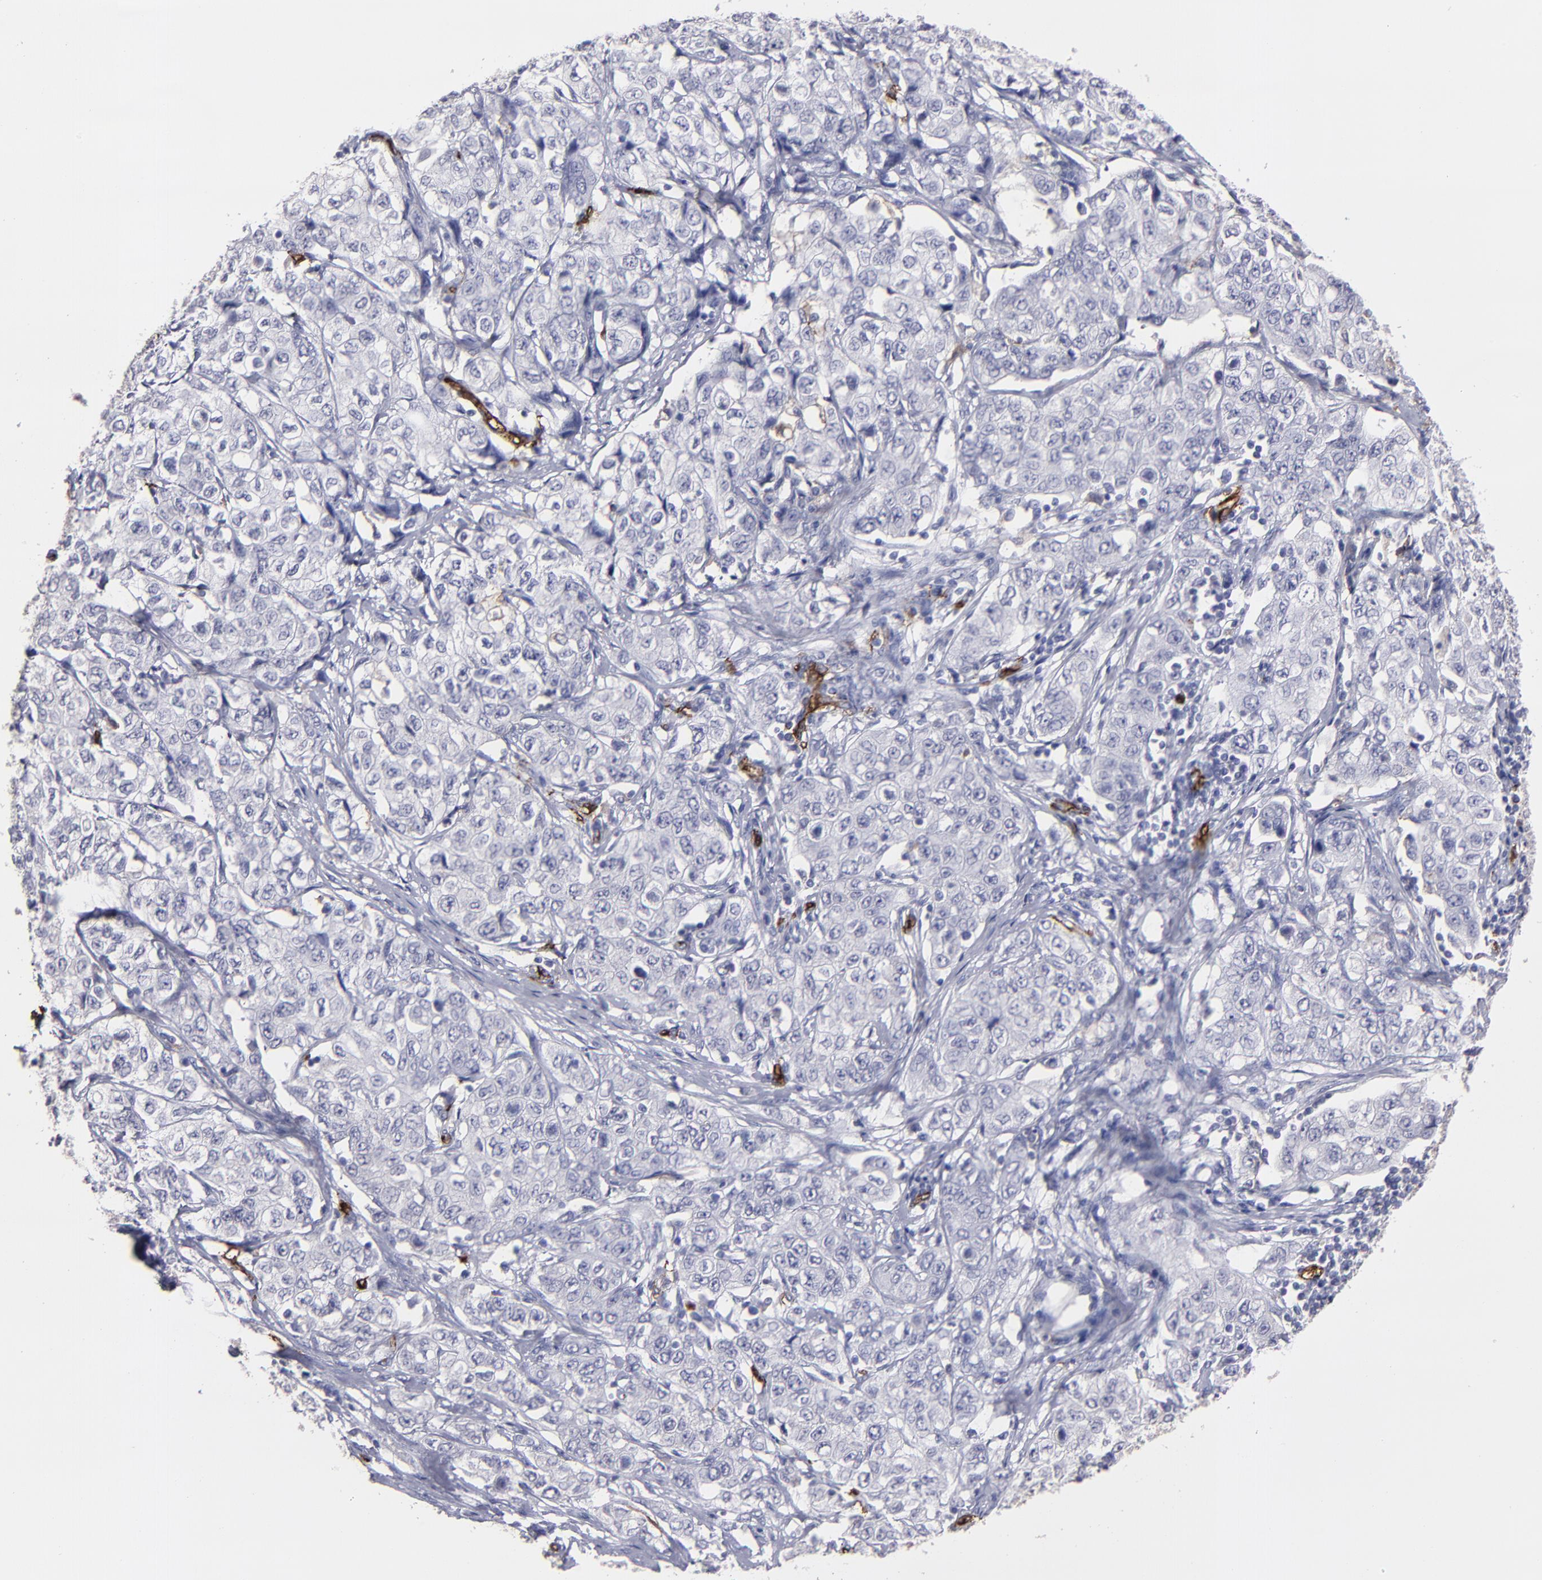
{"staining": {"intensity": "negative", "quantity": "none", "location": "none"}, "tissue": "stomach cancer", "cell_type": "Tumor cells", "image_type": "cancer", "snomed": [{"axis": "morphology", "description": "Adenocarcinoma, NOS"}, {"axis": "topography", "description": "Stomach"}], "caption": "Stomach cancer (adenocarcinoma) was stained to show a protein in brown. There is no significant positivity in tumor cells. (IHC, brightfield microscopy, high magnification).", "gene": "CD36", "patient": {"sex": "male", "age": 48}}